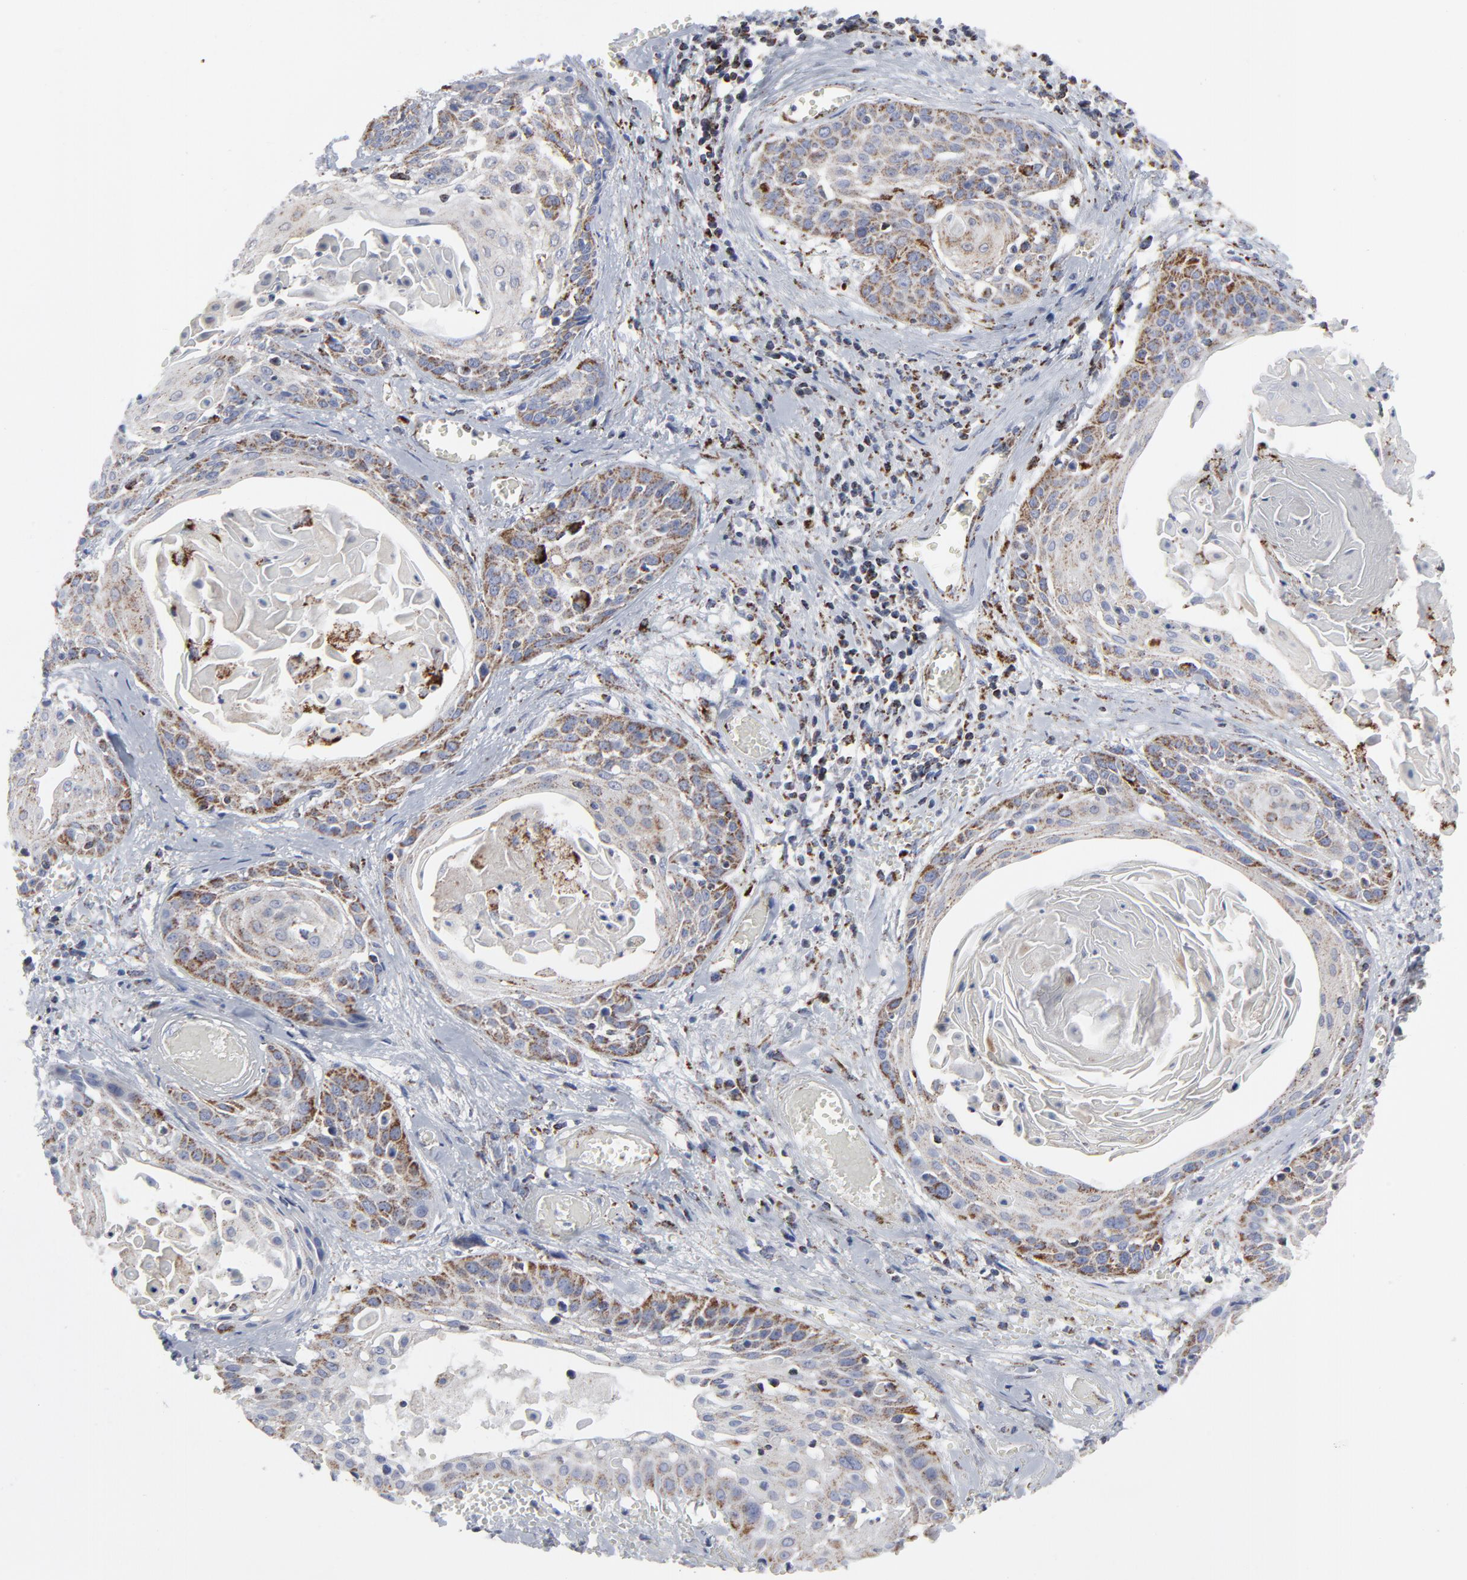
{"staining": {"intensity": "weak", "quantity": "25%-75%", "location": "cytoplasmic/membranous"}, "tissue": "cervical cancer", "cell_type": "Tumor cells", "image_type": "cancer", "snomed": [{"axis": "morphology", "description": "Squamous cell carcinoma, NOS"}, {"axis": "topography", "description": "Cervix"}], "caption": "Cervical squamous cell carcinoma stained for a protein (brown) displays weak cytoplasmic/membranous positive positivity in about 25%-75% of tumor cells.", "gene": "TXNRD2", "patient": {"sex": "female", "age": 57}}